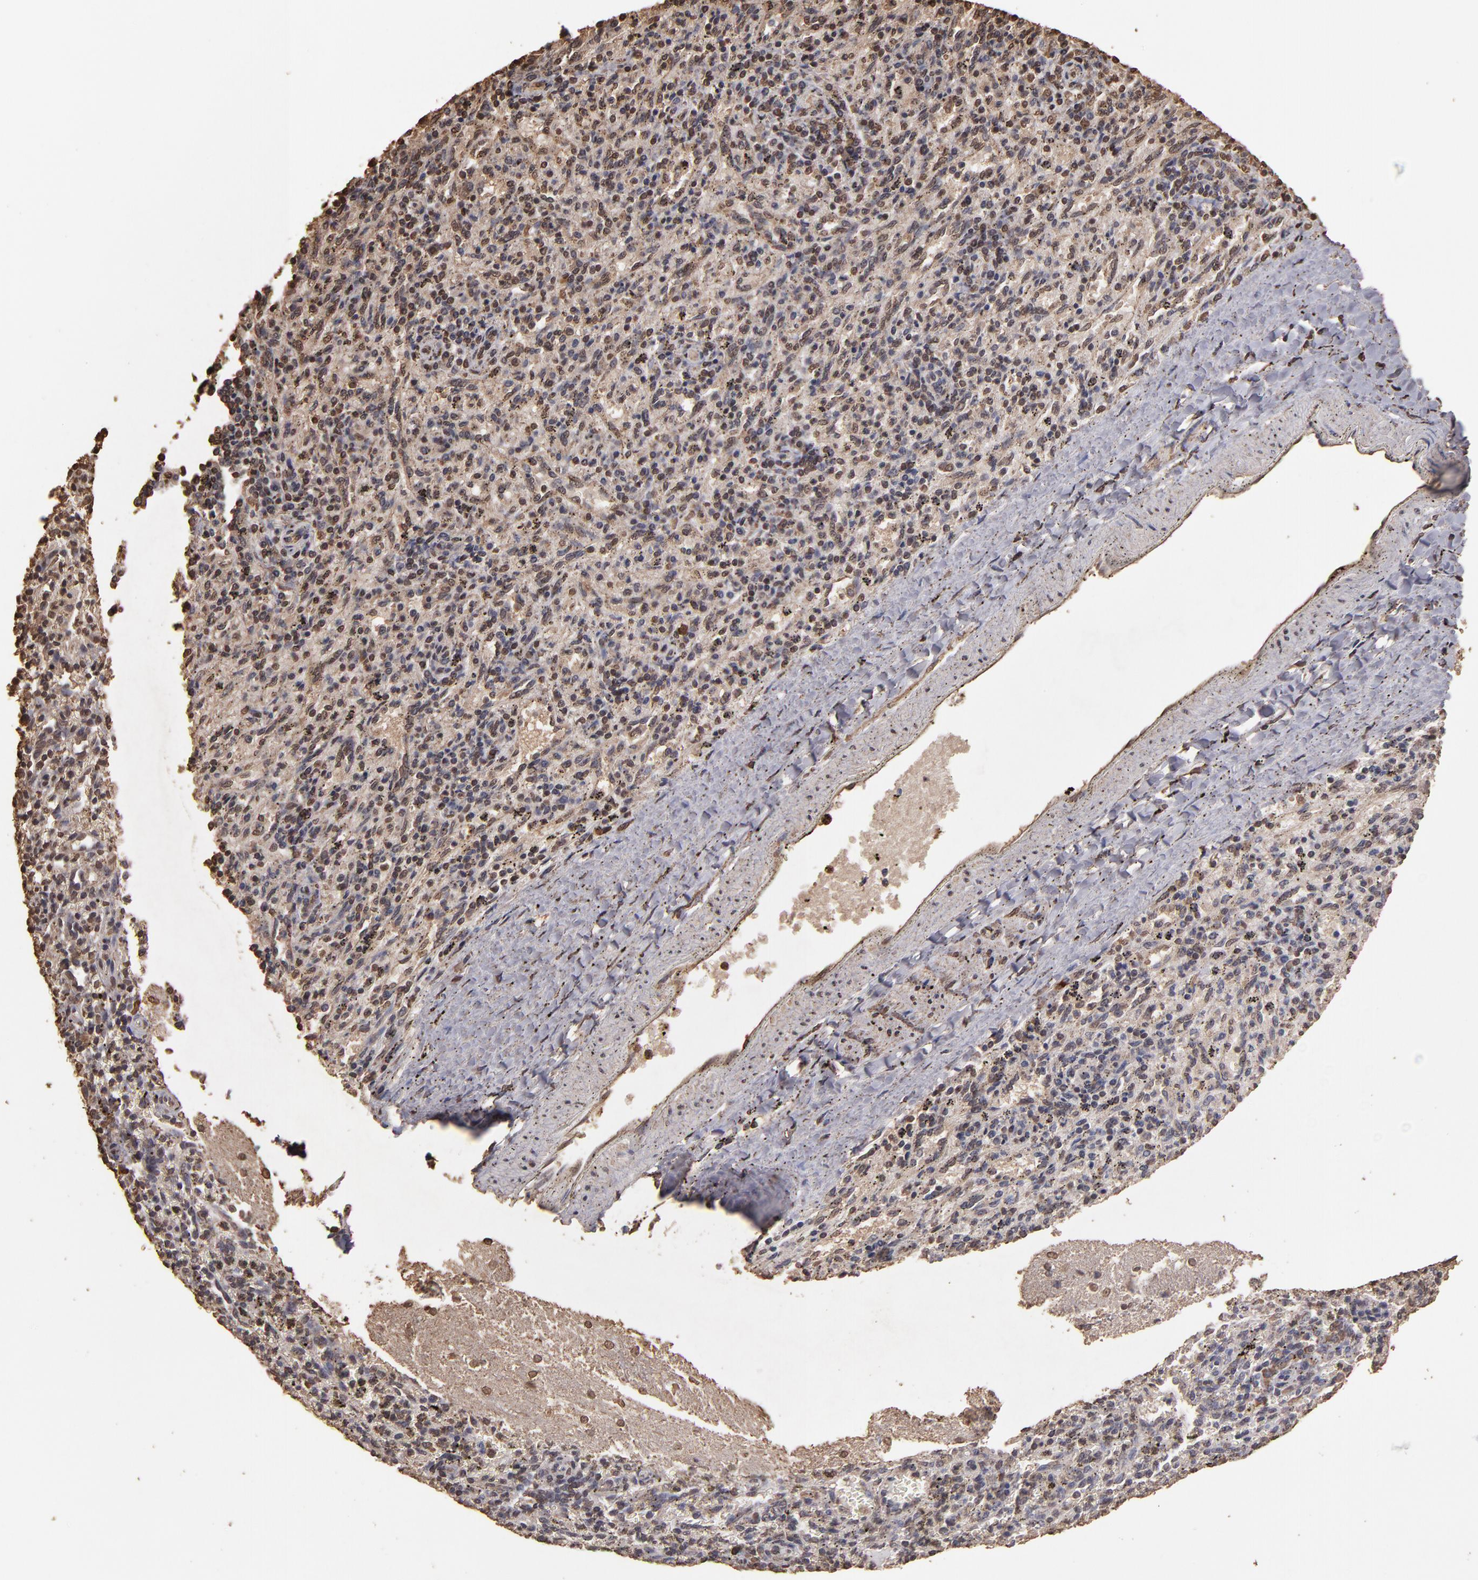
{"staining": {"intensity": "moderate", "quantity": "25%-75%", "location": "cytoplasmic/membranous,nuclear"}, "tissue": "spleen", "cell_type": "Cells in red pulp", "image_type": "normal", "snomed": [{"axis": "morphology", "description": "Normal tissue, NOS"}, {"axis": "topography", "description": "Spleen"}], "caption": "A brown stain labels moderate cytoplasmic/membranous,nuclear staining of a protein in cells in red pulp of normal human spleen.", "gene": "OPHN1", "patient": {"sex": "female", "age": 10}}